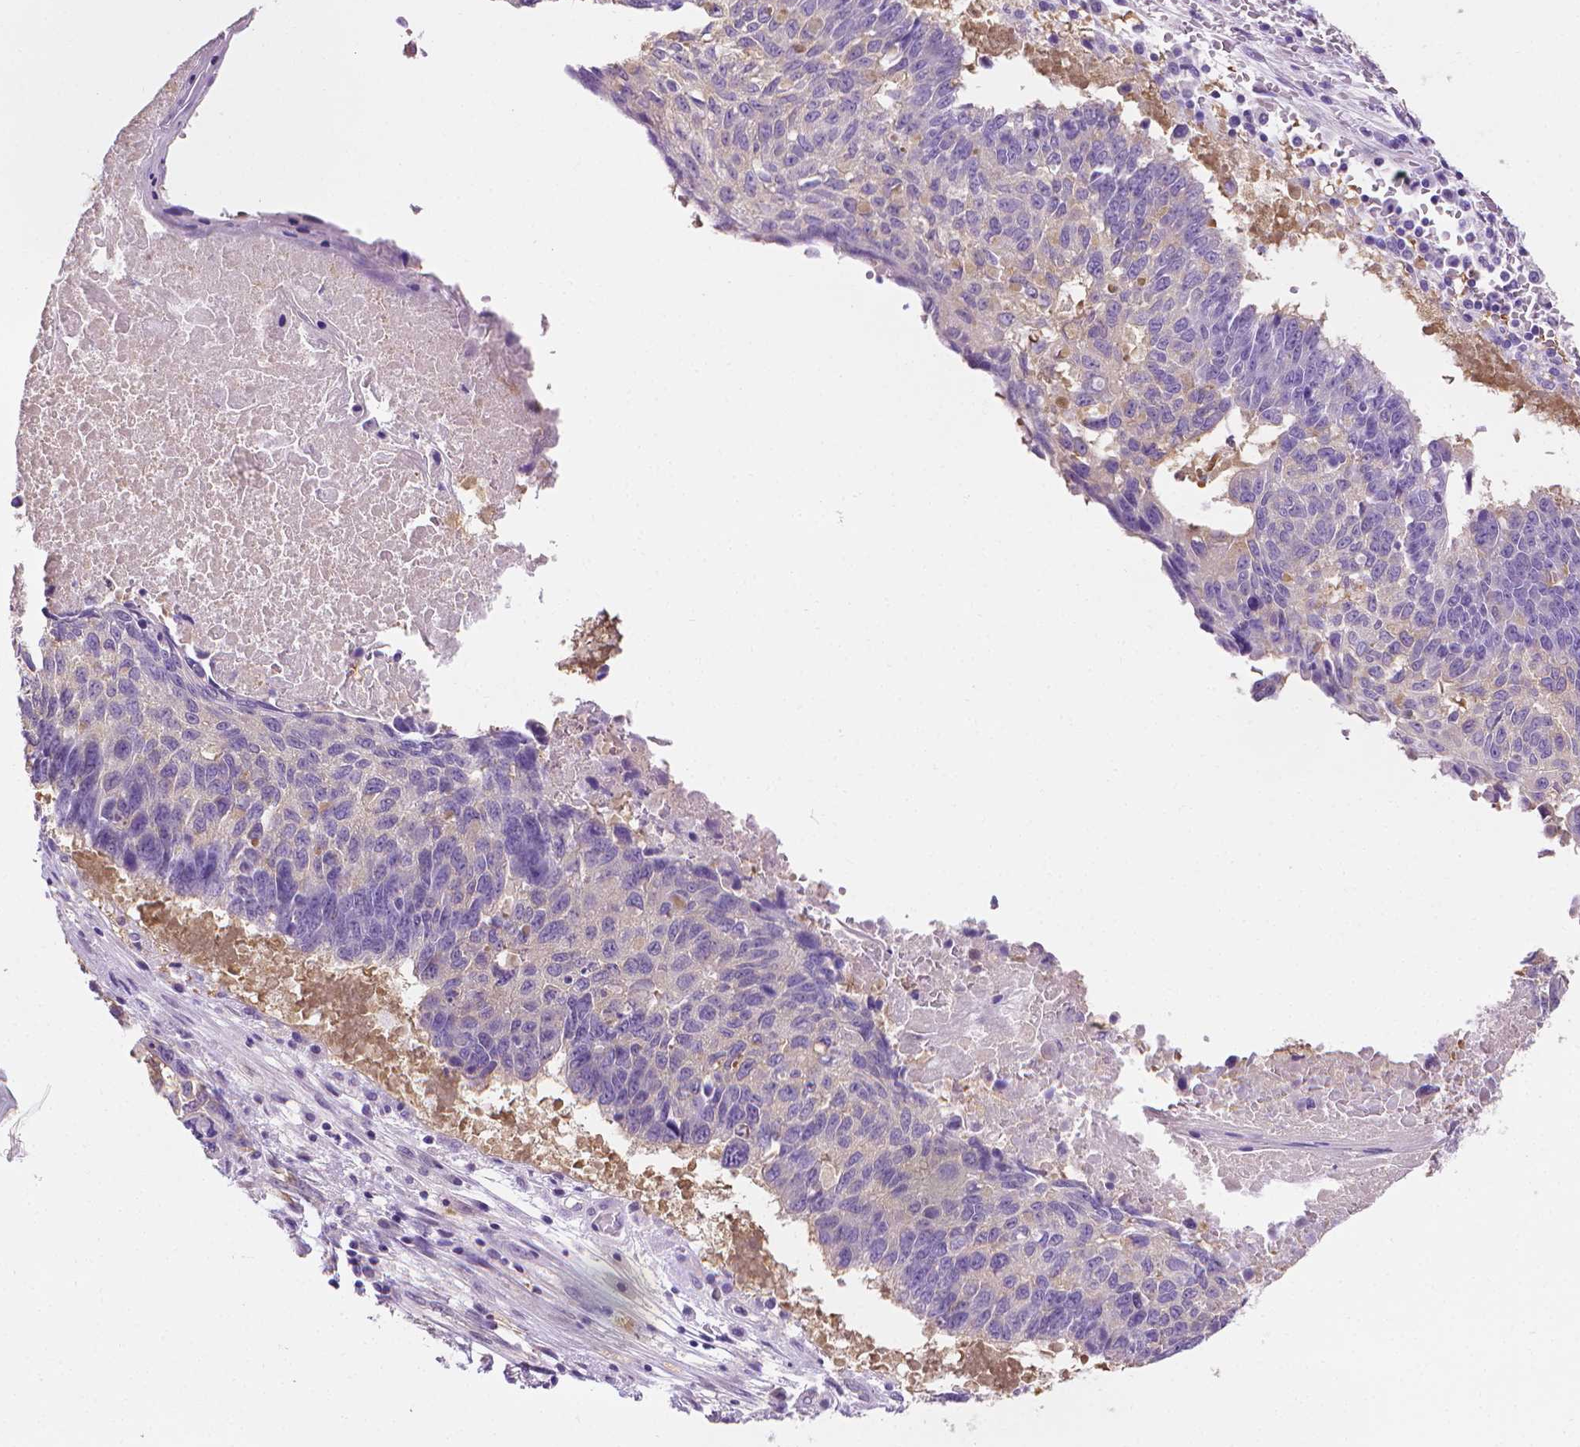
{"staining": {"intensity": "negative", "quantity": "none", "location": "none"}, "tissue": "lung cancer", "cell_type": "Tumor cells", "image_type": "cancer", "snomed": [{"axis": "morphology", "description": "Squamous cell carcinoma, NOS"}, {"axis": "topography", "description": "Lung"}], "caption": "Human lung cancer (squamous cell carcinoma) stained for a protein using immunohistochemistry shows no expression in tumor cells.", "gene": "FASN", "patient": {"sex": "male", "age": 73}}